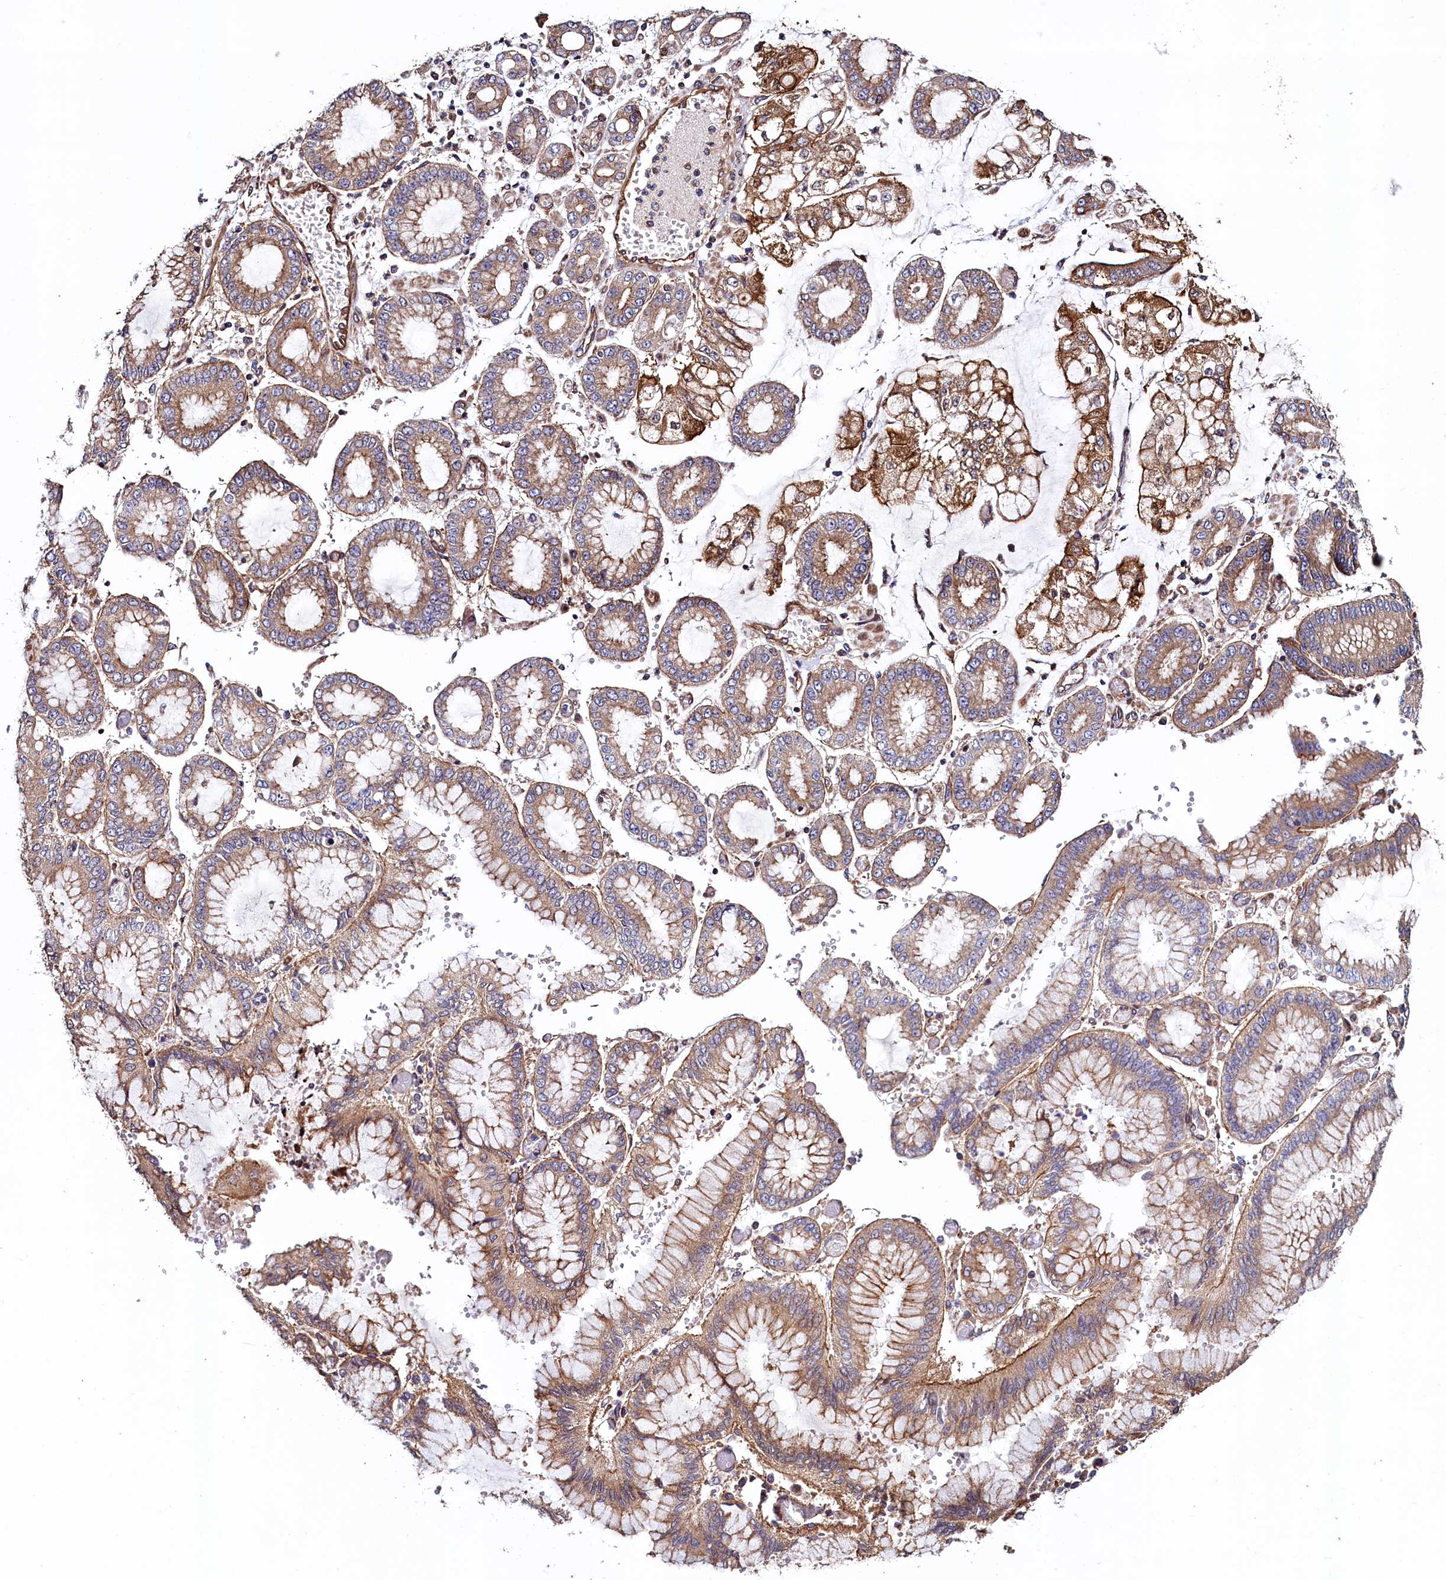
{"staining": {"intensity": "moderate", "quantity": "25%-75%", "location": "cytoplasmic/membranous"}, "tissue": "stomach cancer", "cell_type": "Tumor cells", "image_type": "cancer", "snomed": [{"axis": "morphology", "description": "Adenocarcinoma, NOS"}, {"axis": "topography", "description": "Stomach"}], "caption": "Approximately 25%-75% of tumor cells in human stomach cancer (adenocarcinoma) demonstrate moderate cytoplasmic/membranous protein positivity as visualized by brown immunohistochemical staining.", "gene": "ATXN2L", "patient": {"sex": "male", "age": 76}}